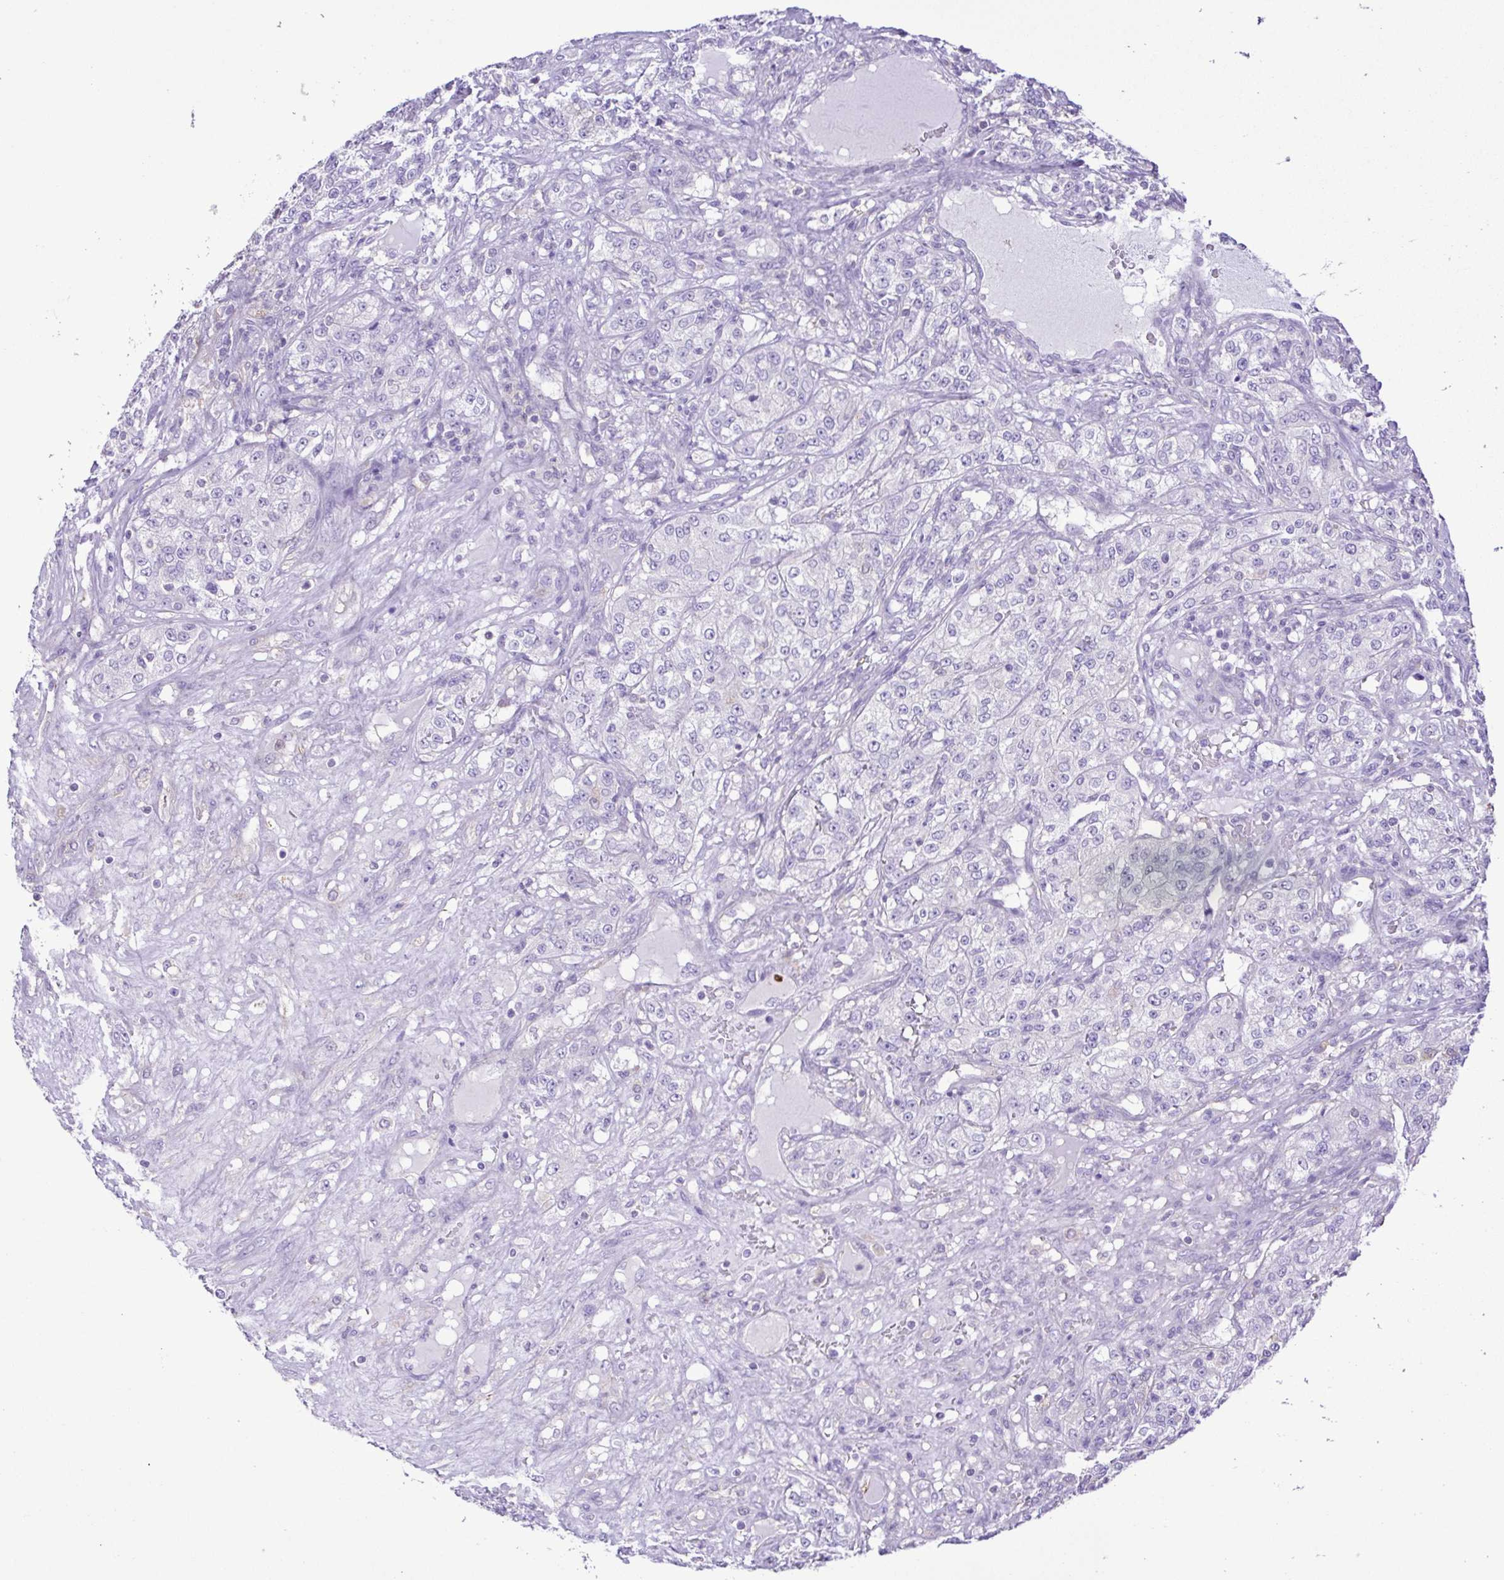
{"staining": {"intensity": "negative", "quantity": "none", "location": "none"}, "tissue": "renal cancer", "cell_type": "Tumor cells", "image_type": "cancer", "snomed": [{"axis": "morphology", "description": "Adenocarcinoma, NOS"}, {"axis": "topography", "description": "Kidney"}], "caption": "A photomicrograph of human renal cancer (adenocarcinoma) is negative for staining in tumor cells. (DAB (3,3'-diaminobenzidine) immunohistochemistry visualized using brightfield microscopy, high magnification).", "gene": "CYP17A1", "patient": {"sex": "female", "age": 63}}